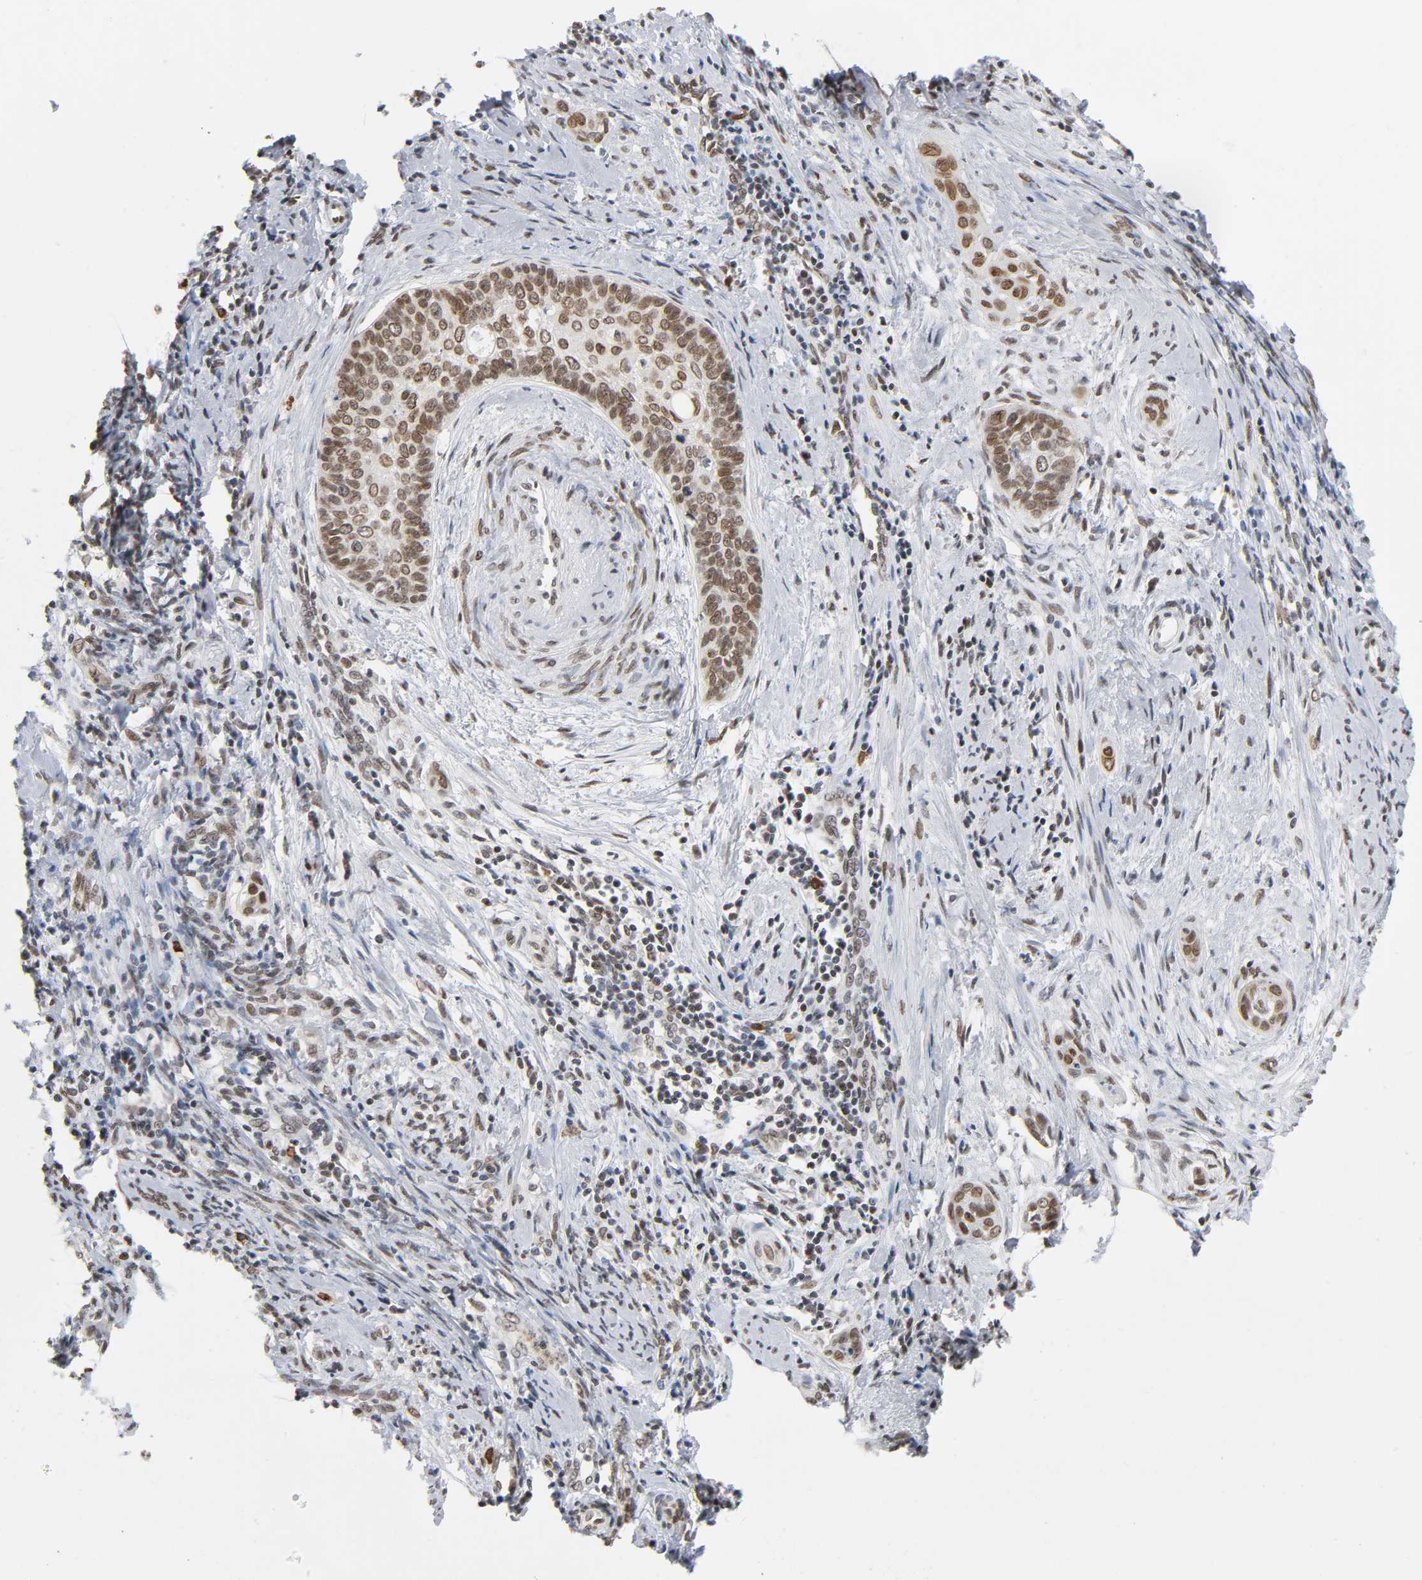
{"staining": {"intensity": "moderate", "quantity": ">75%", "location": "nuclear"}, "tissue": "cervical cancer", "cell_type": "Tumor cells", "image_type": "cancer", "snomed": [{"axis": "morphology", "description": "Squamous cell carcinoma, NOS"}, {"axis": "topography", "description": "Cervix"}], "caption": "An IHC photomicrograph of neoplastic tissue is shown. Protein staining in brown highlights moderate nuclear positivity in squamous cell carcinoma (cervical) within tumor cells. The protein is shown in brown color, while the nuclei are stained blue.", "gene": "SUMO1", "patient": {"sex": "female", "age": 33}}